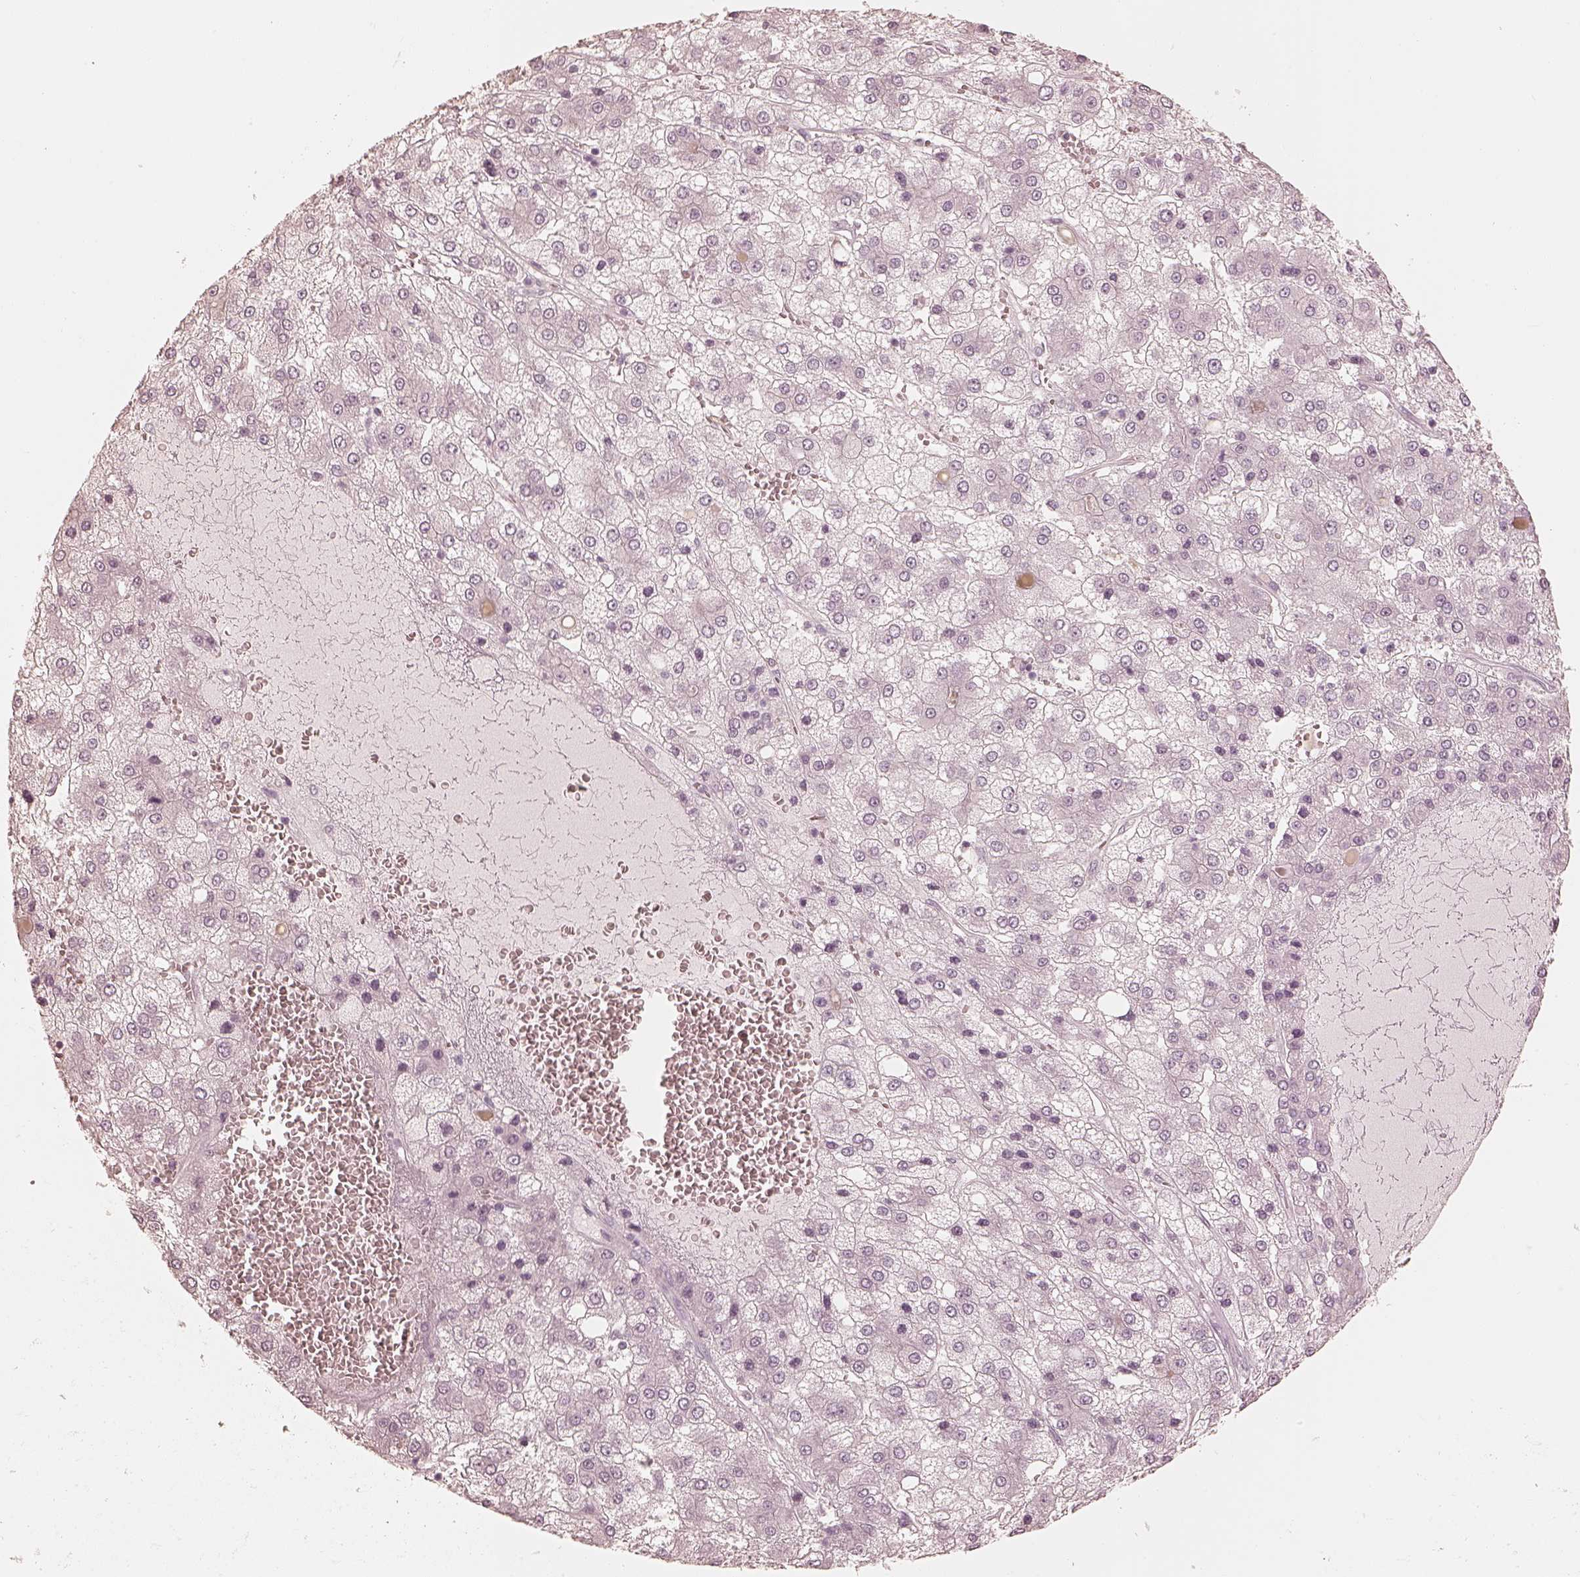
{"staining": {"intensity": "negative", "quantity": "none", "location": "none"}, "tissue": "liver cancer", "cell_type": "Tumor cells", "image_type": "cancer", "snomed": [{"axis": "morphology", "description": "Carcinoma, Hepatocellular, NOS"}, {"axis": "topography", "description": "Liver"}], "caption": "A histopathology image of human hepatocellular carcinoma (liver) is negative for staining in tumor cells.", "gene": "CALR3", "patient": {"sex": "male", "age": 73}}